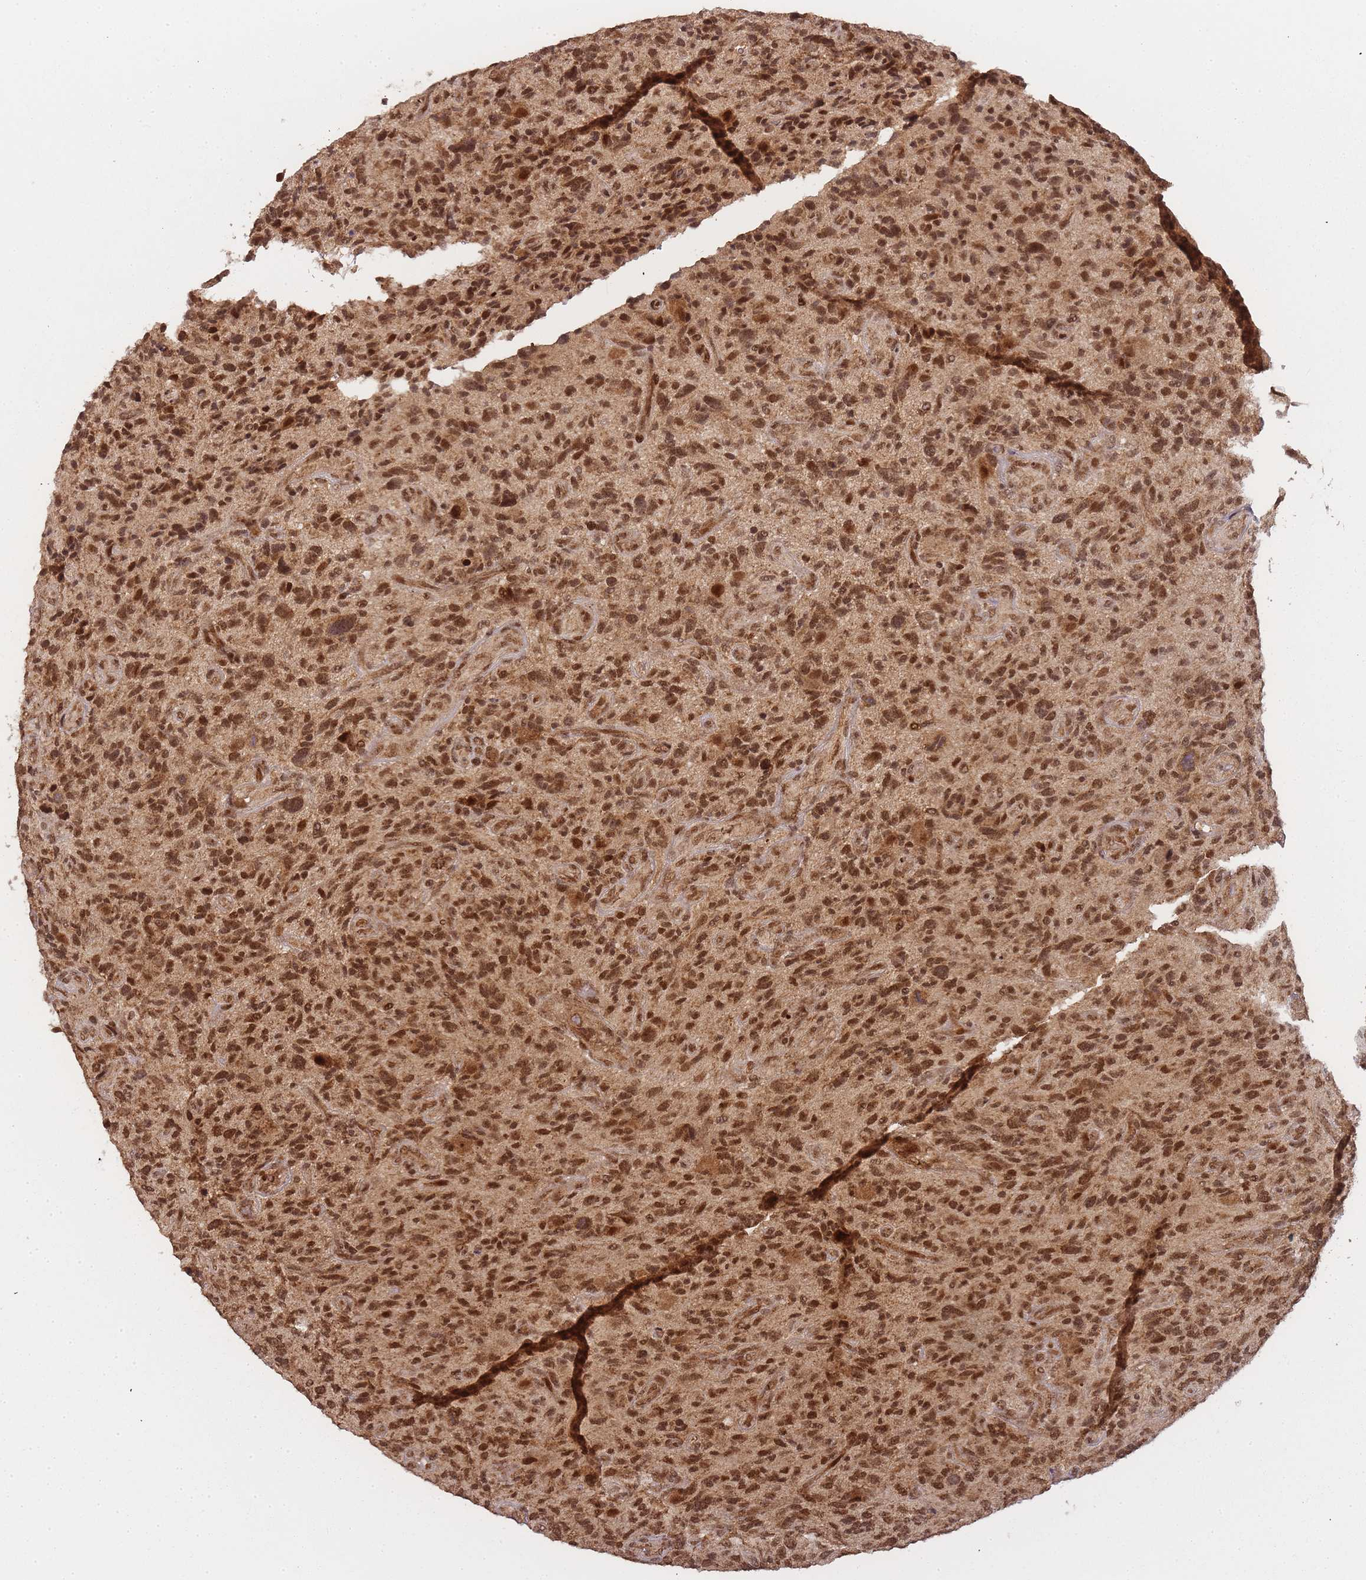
{"staining": {"intensity": "moderate", "quantity": ">75%", "location": "nuclear"}, "tissue": "glioma", "cell_type": "Tumor cells", "image_type": "cancer", "snomed": [{"axis": "morphology", "description": "Glioma, malignant, High grade"}, {"axis": "topography", "description": "Brain"}], "caption": "Immunohistochemical staining of glioma demonstrates medium levels of moderate nuclear positivity in about >75% of tumor cells.", "gene": "ZNF497", "patient": {"sex": "male", "age": 47}}